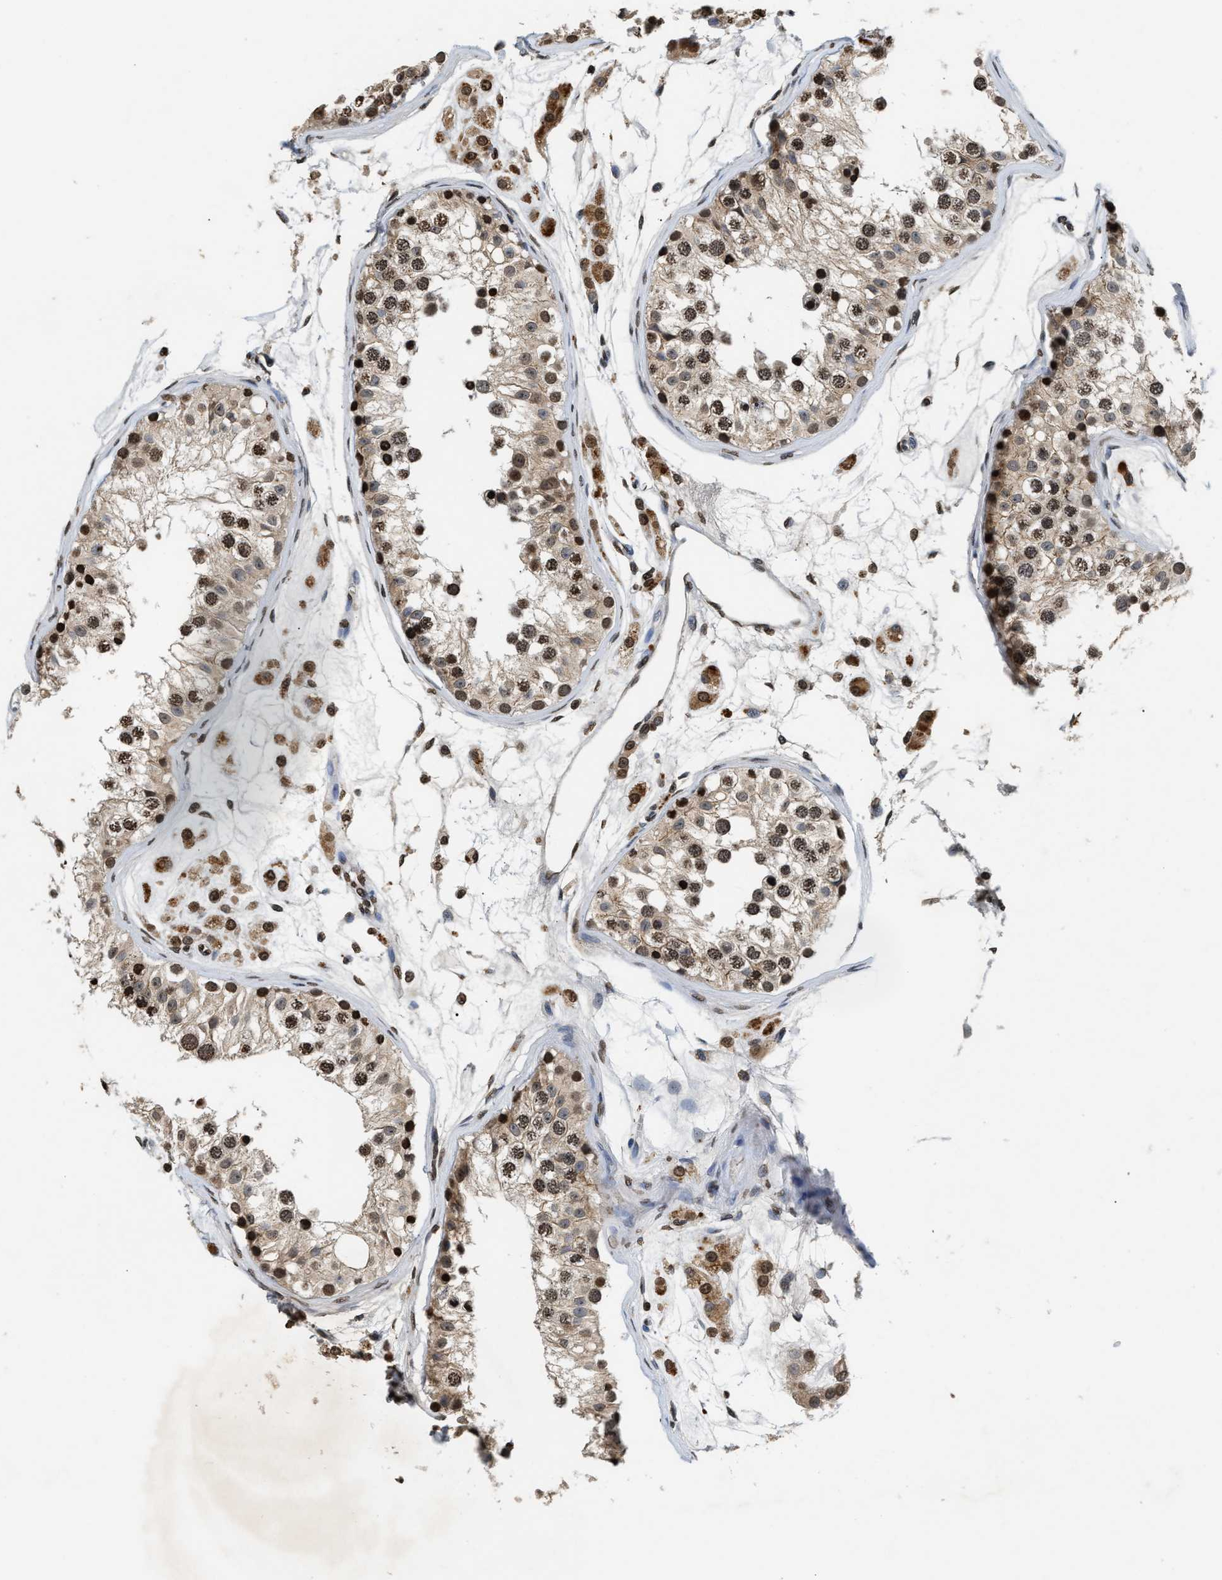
{"staining": {"intensity": "moderate", "quantity": ">75%", "location": "cytoplasmic/membranous,nuclear"}, "tissue": "testis", "cell_type": "Cells in seminiferous ducts", "image_type": "normal", "snomed": [{"axis": "morphology", "description": "Normal tissue, NOS"}, {"axis": "morphology", "description": "Adenocarcinoma, metastatic, NOS"}, {"axis": "topography", "description": "Testis"}], "caption": "Protein expression by immunohistochemistry (IHC) reveals moderate cytoplasmic/membranous,nuclear expression in approximately >75% of cells in seminiferous ducts in normal testis.", "gene": "DNASE1L3", "patient": {"sex": "male", "age": 26}}